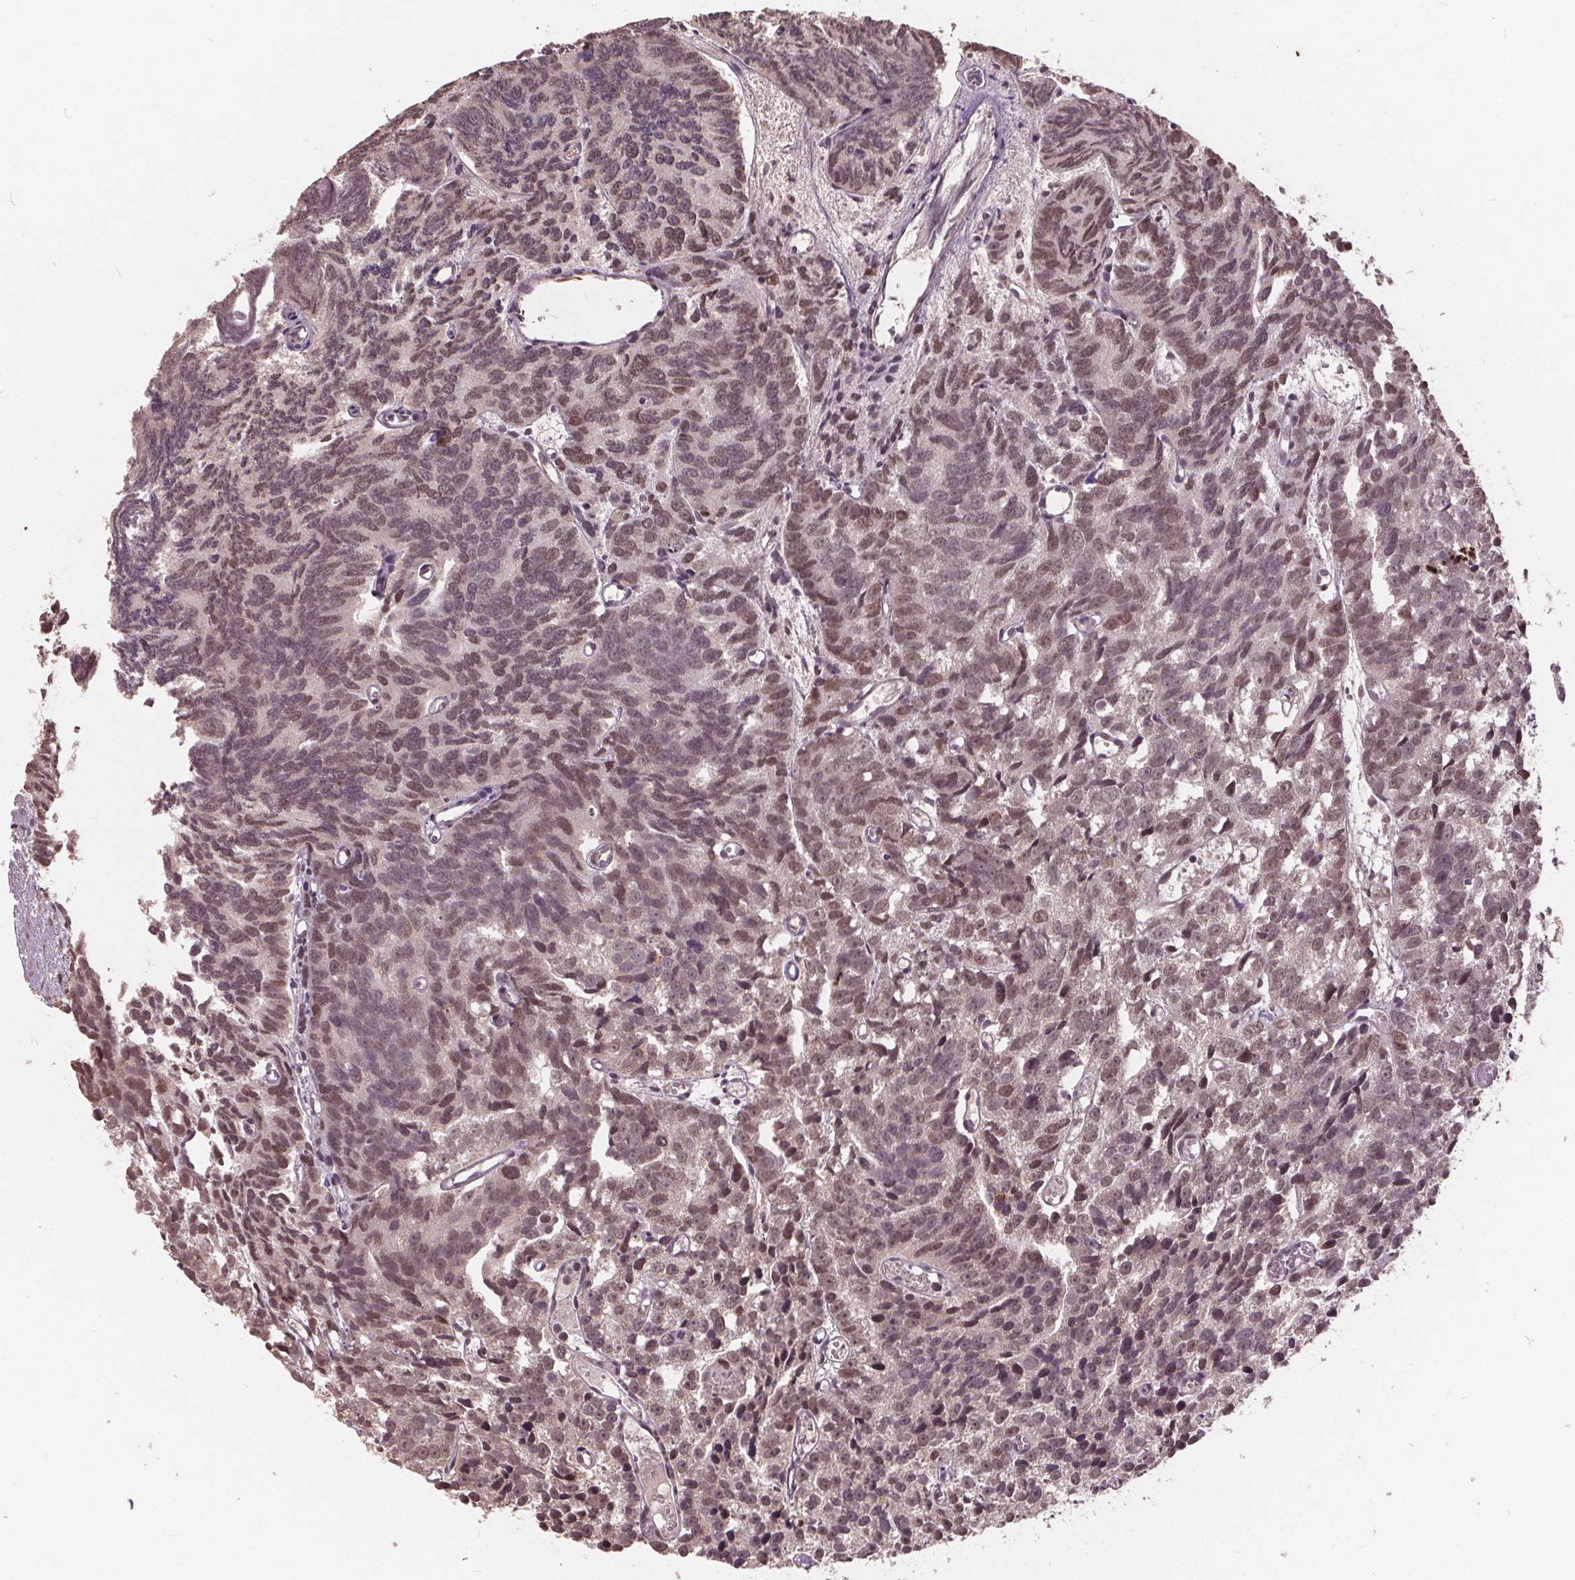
{"staining": {"intensity": "moderate", "quantity": ">75%", "location": "nuclear"}, "tissue": "prostate cancer", "cell_type": "Tumor cells", "image_type": "cancer", "snomed": [{"axis": "morphology", "description": "Adenocarcinoma, High grade"}, {"axis": "topography", "description": "Prostate"}], "caption": "A photomicrograph showing moderate nuclear staining in about >75% of tumor cells in prostate cancer (adenocarcinoma (high-grade)), as visualized by brown immunohistochemical staining.", "gene": "DNMT3B", "patient": {"sex": "male", "age": 77}}